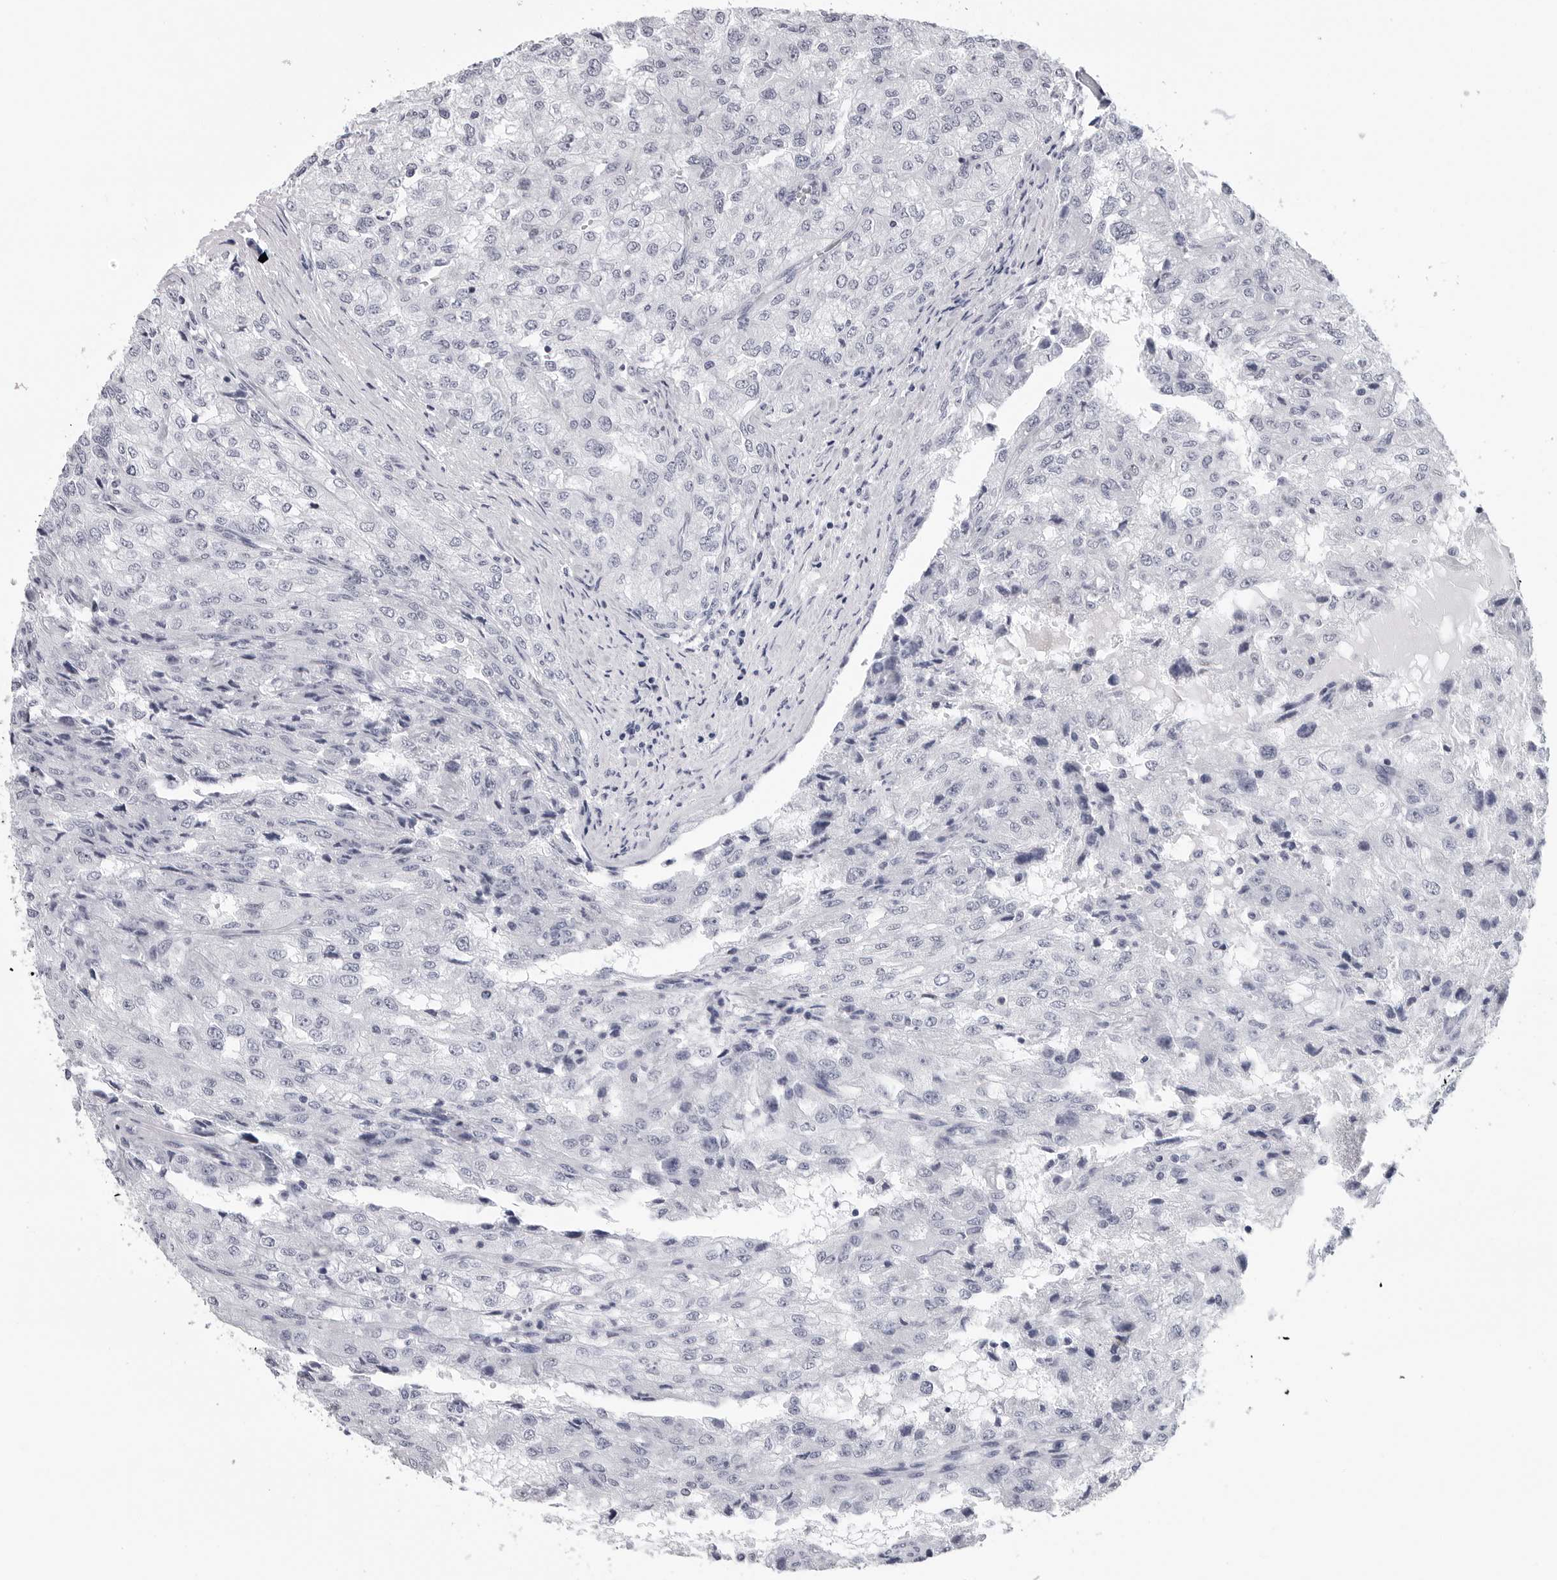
{"staining": {"intensity": "negative", "quantity": "none", "location": "none"}, "tissue": "renal cancer", "cell_type": "Tumor cells", "image_type": "cancer", "snomed": [{"axis": "morphology", "description": "Adenocarcinoma, NOS"}, {"axis": "topography", "description": "Kidney"}], "caption": "There is no significant positivity in tumor cells of renal cancer (adenocarcinoma).", "gene": "GNL2", "patient": {"sex": "female", "age": 54}}